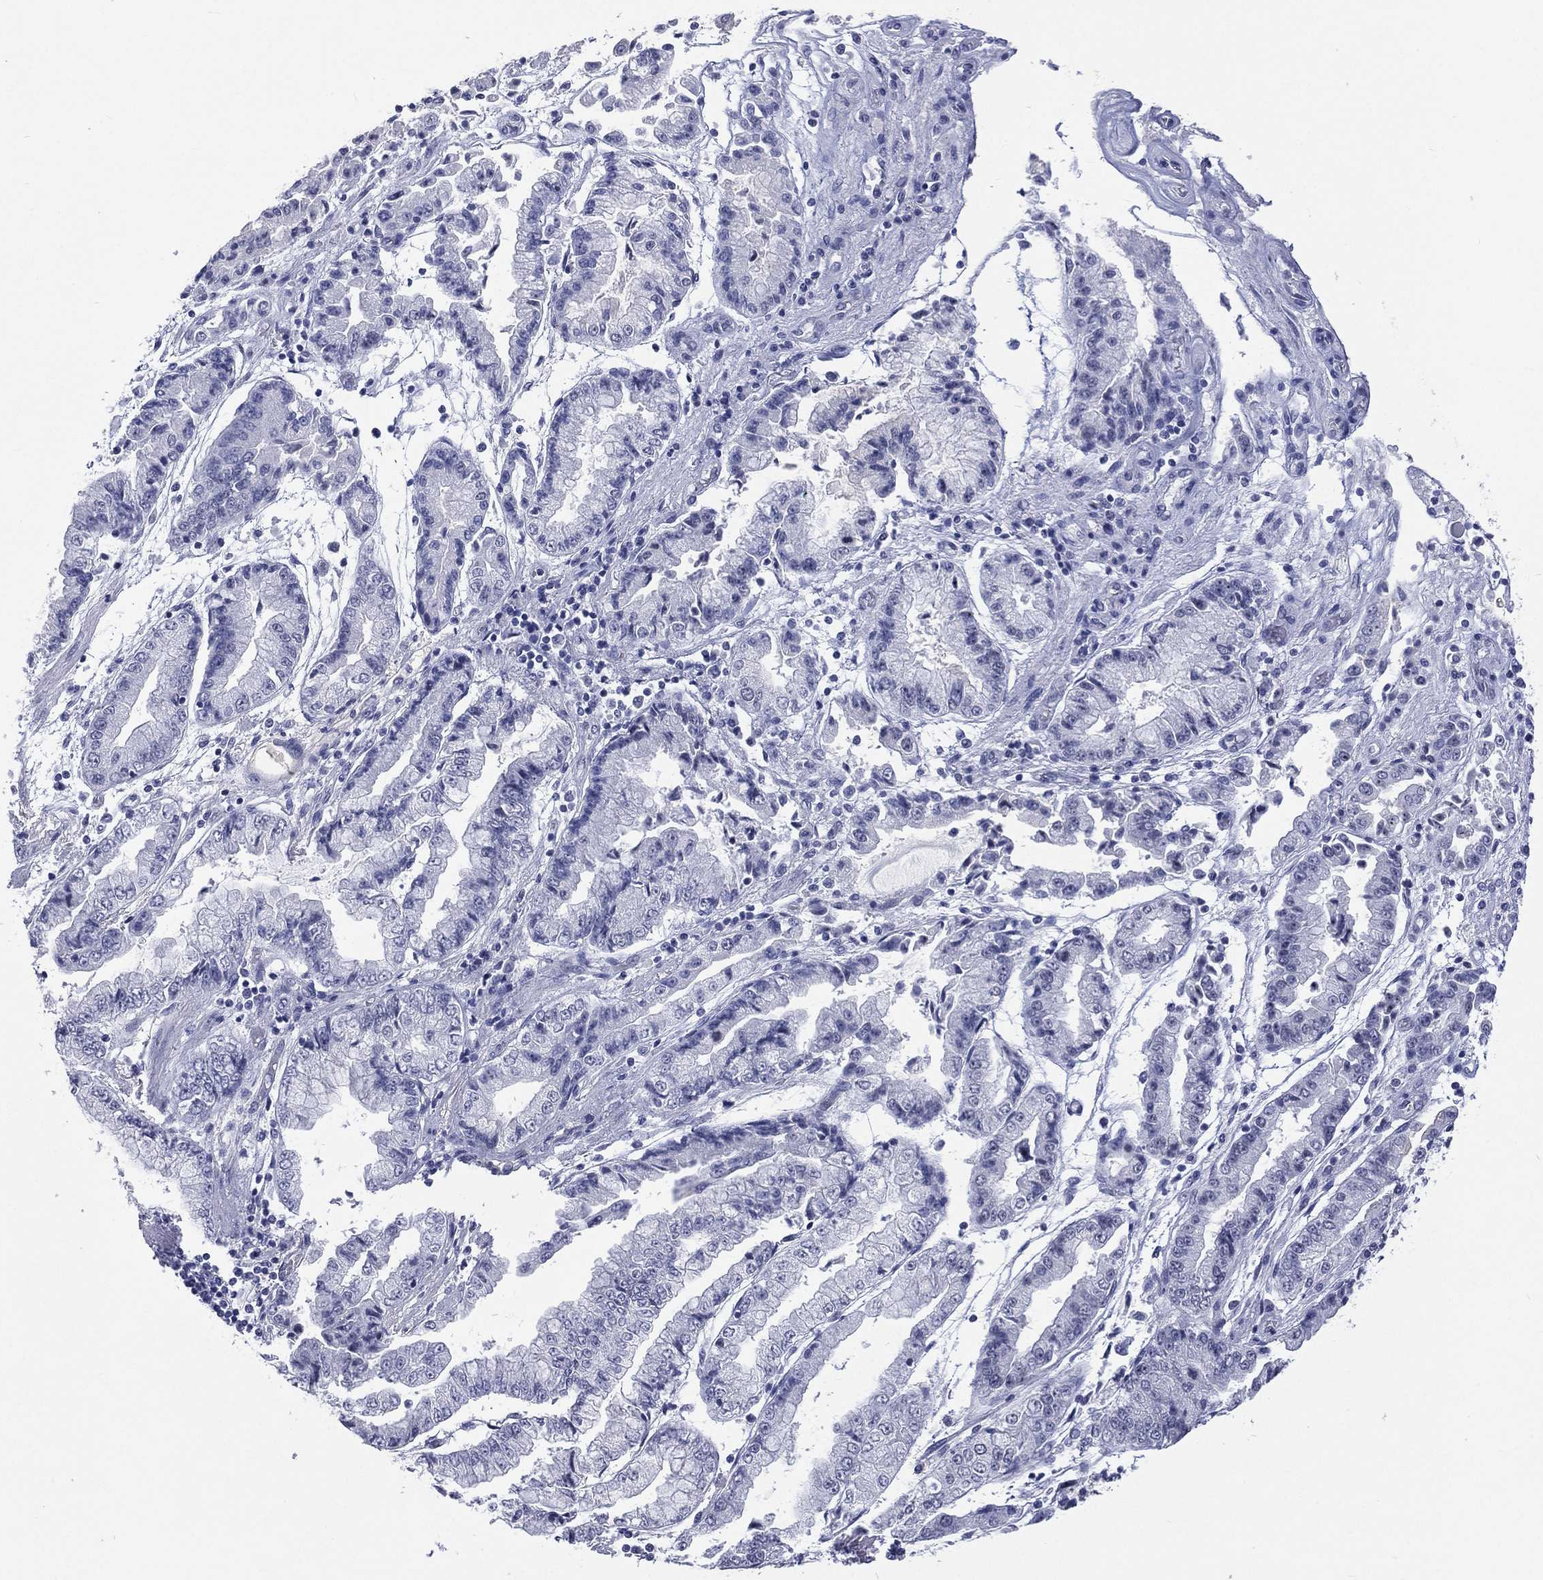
{"staining": {"intensity": "negative", "quantity": "none", "location": "none"}, "tissue": "stomach cancer", "cell_type": "Tumor cells", "image_type": "cancer", "snomed": [{"axis": "morphology", "description": "Adenocarcinoma, NOS"}, {"axis": "topography", "description": "Stomach, upper"}], "caption": "Stomach cancer was stained to show a protein in brown. There is no significant staining in tumor cells.", "gene": "SSX1", "patient": {"sex": "female", "age": 74}}